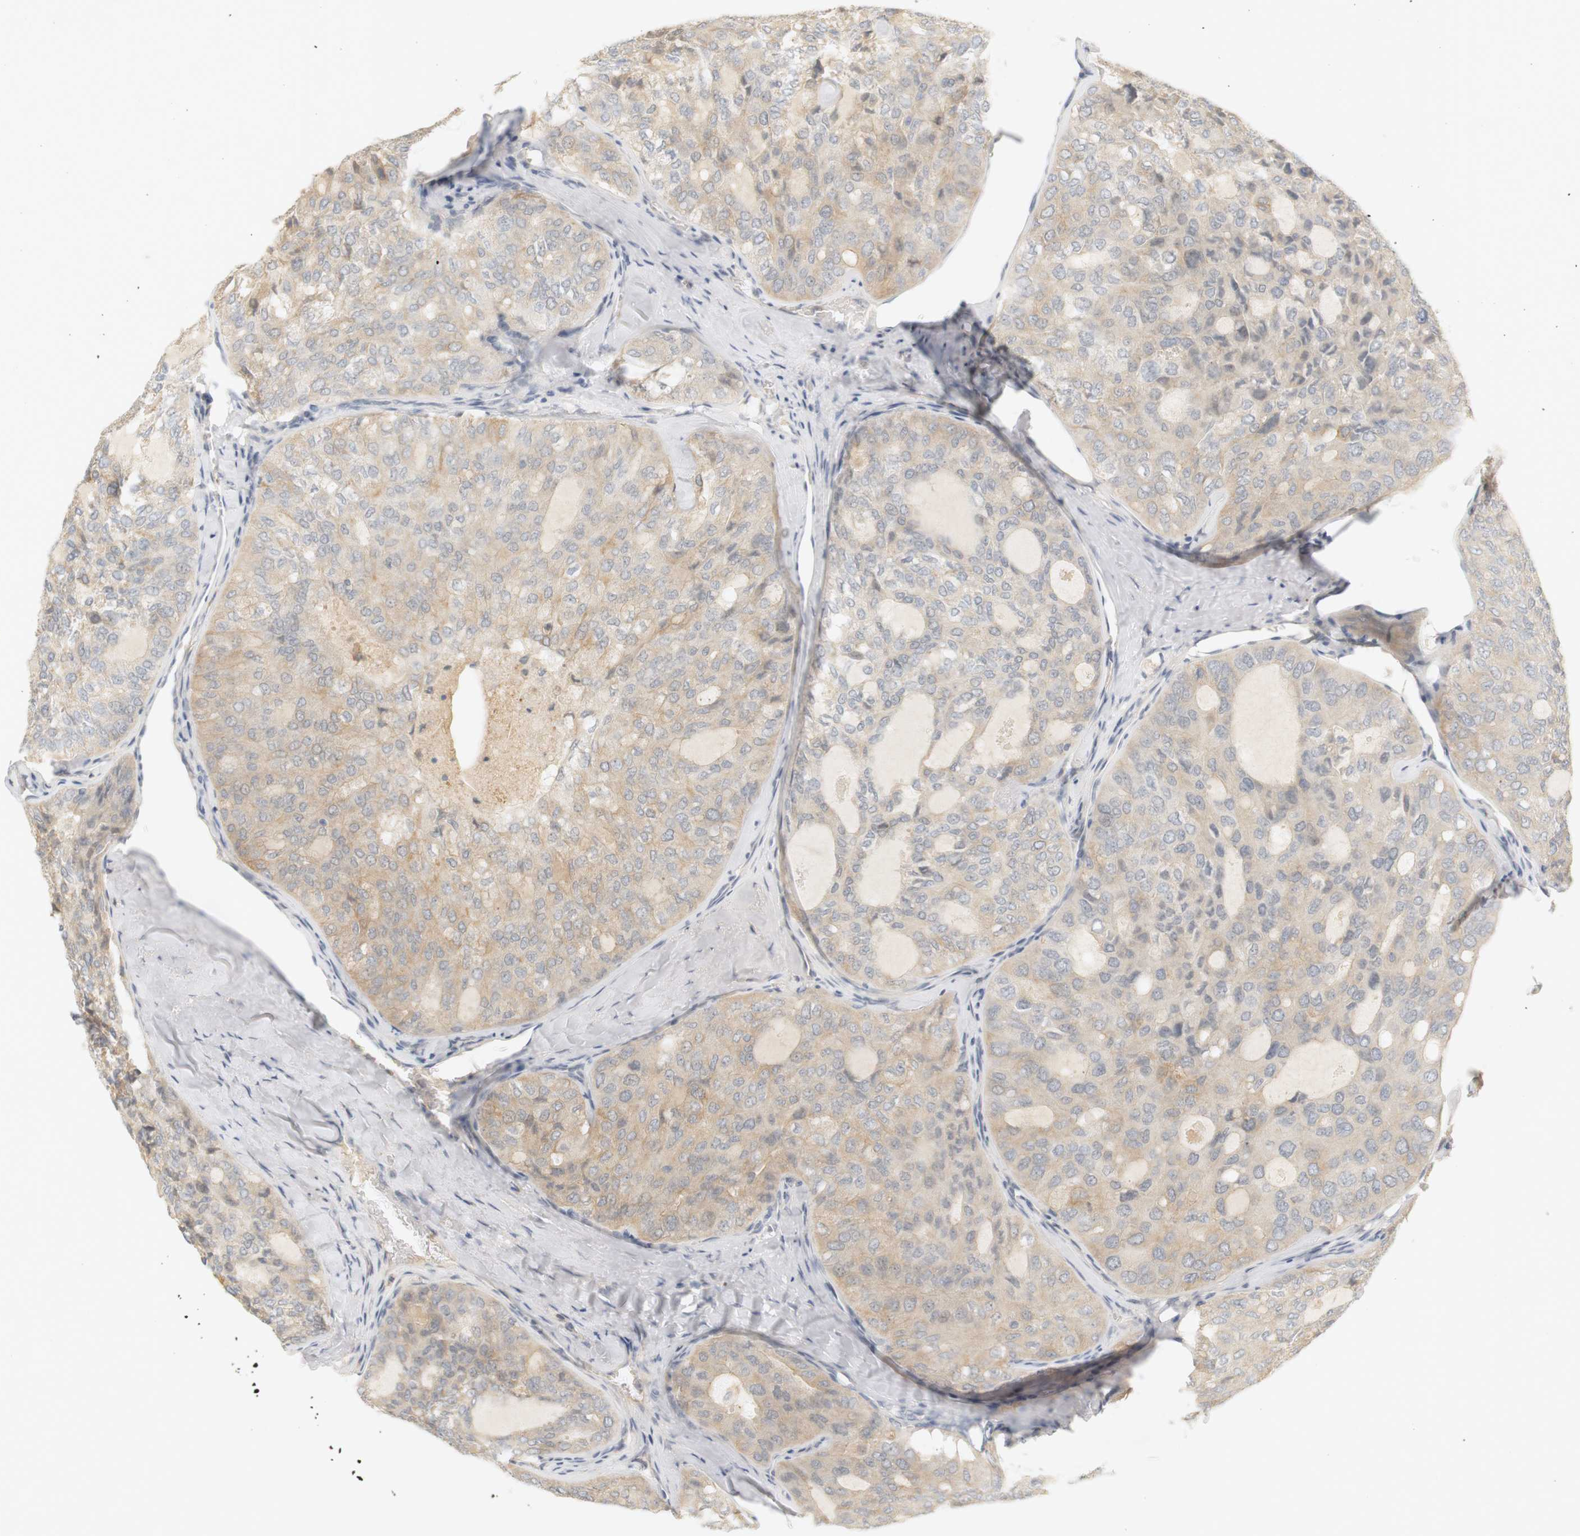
{"staining": {"intensity": "weak", "quantity": ">75%", "location": "cytoplasmic/membranous"}, "tissue": "thyroid cancer", "cell_type": "Tumor cells", "image_type": "cancer", "snomed": [{"axis": "morphology", "description": "Follicular adenoma carcinoma, NOS"}, {"axis": "topography", "description": "Thyroid gland"}], "caption": "High-magnification brightfield microscopy of thyroid follicular adenoma carcinoma stained with DAB (3,3'-diaminobenzidine) (brown) and counterstained with hematoxylin (blue). tumor cells exhibit weak cytoplasmic/membranous staining is identified in about>75% of cells. The staining is performed using DAB brown chromogen to label protein expression. The nuclei are counter-stained blue using hematoxylin.", "gene": "RTN3", "patient": {"sex": "male", "age": 75}}